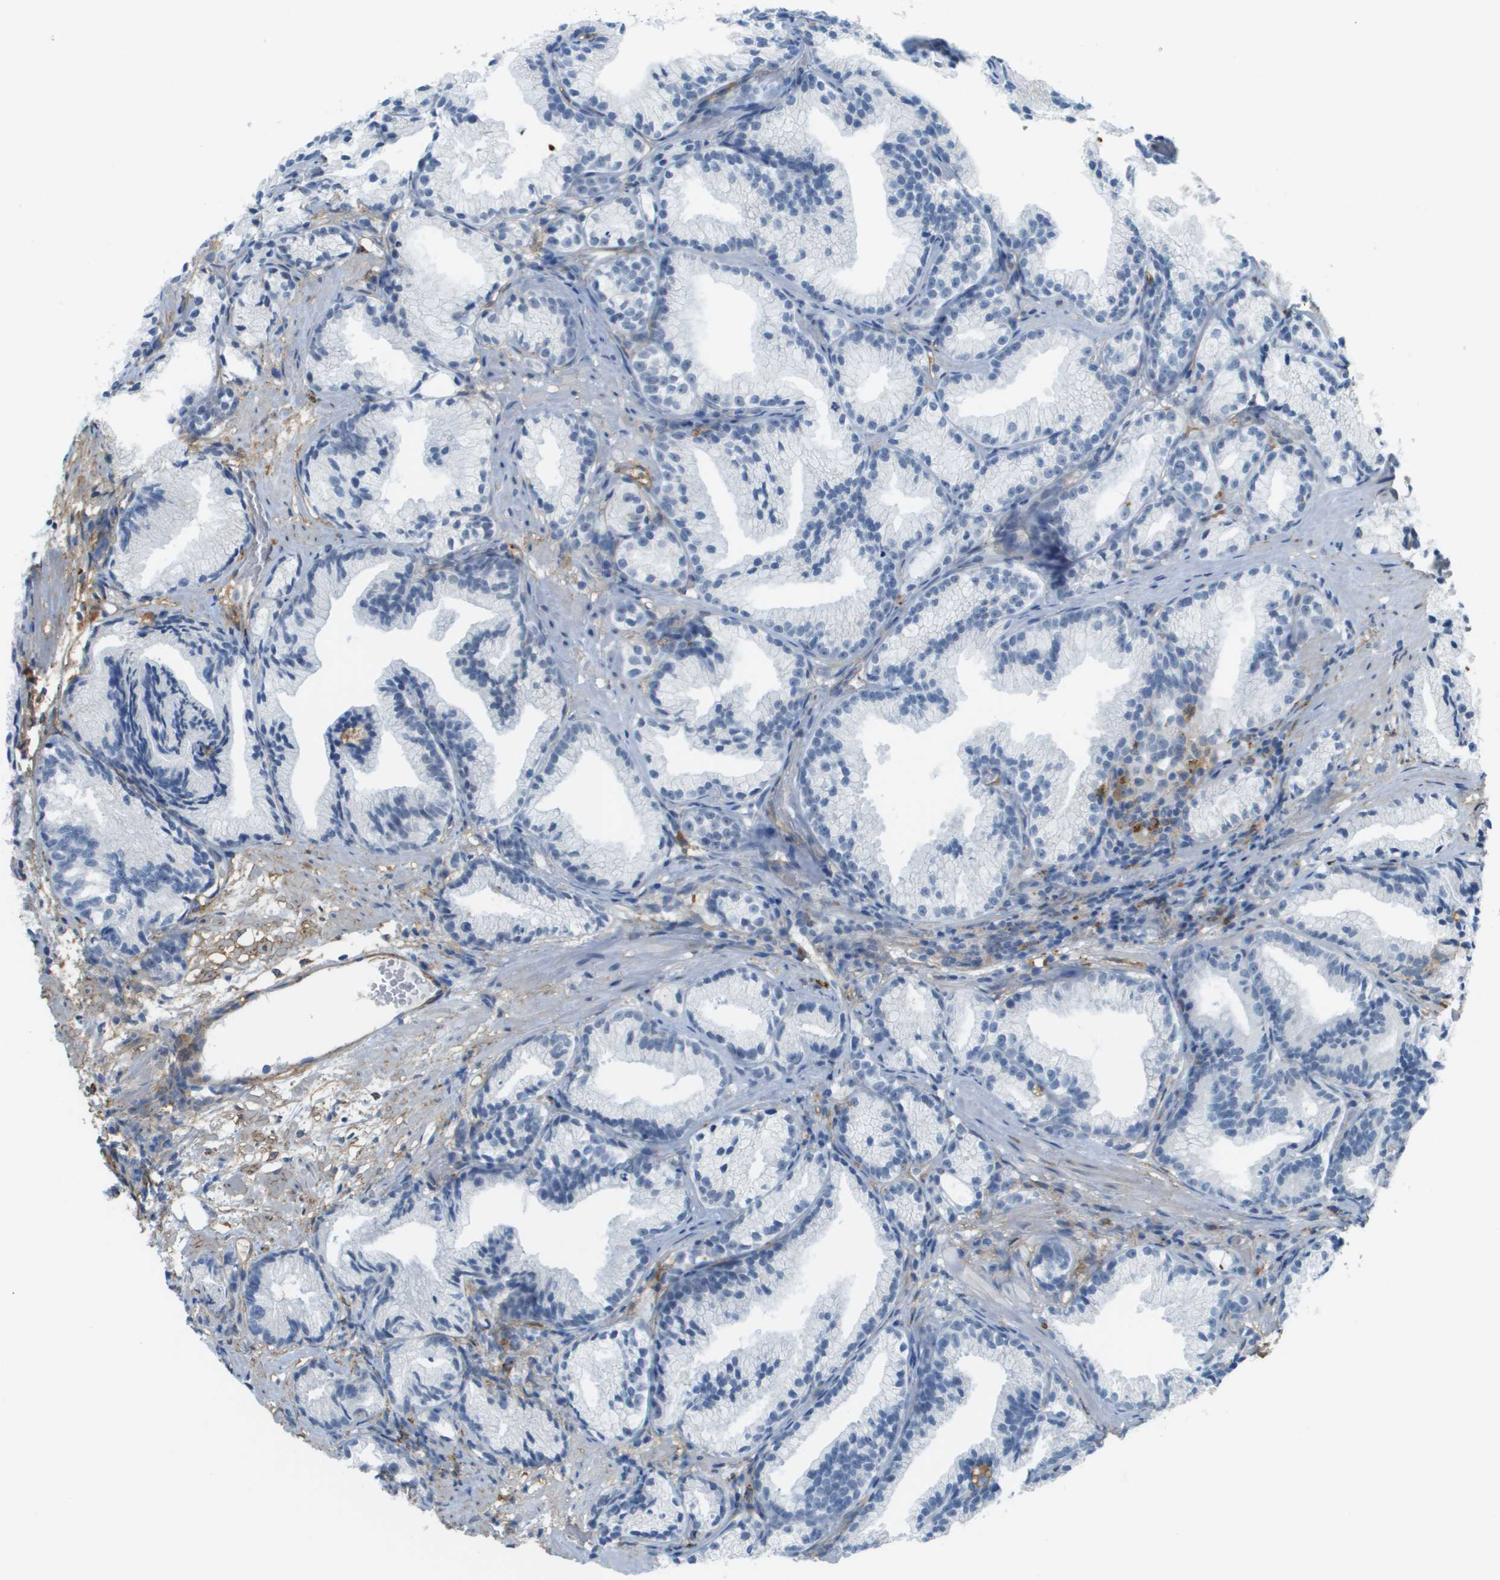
{"staining": {"intensity": "negative", "quantity": "none", "location": "none"}, "tissue": "prostate cancer", "cell_type": "Tumor cells", "image_type": "cancer", "snomed": [{"axis": "morphology", "description": "Adenocarcinoma, Low grade"}, {"axis": "topography", "description": "Prostate"}], "caption": "Immunohistochemistry (IHC) of low-grade adenocarcinoma (prostate) demonstrates no staining in tumor cells.", "gene": "ZBTB43", "patient": {"sex": "male", "age": 89}}